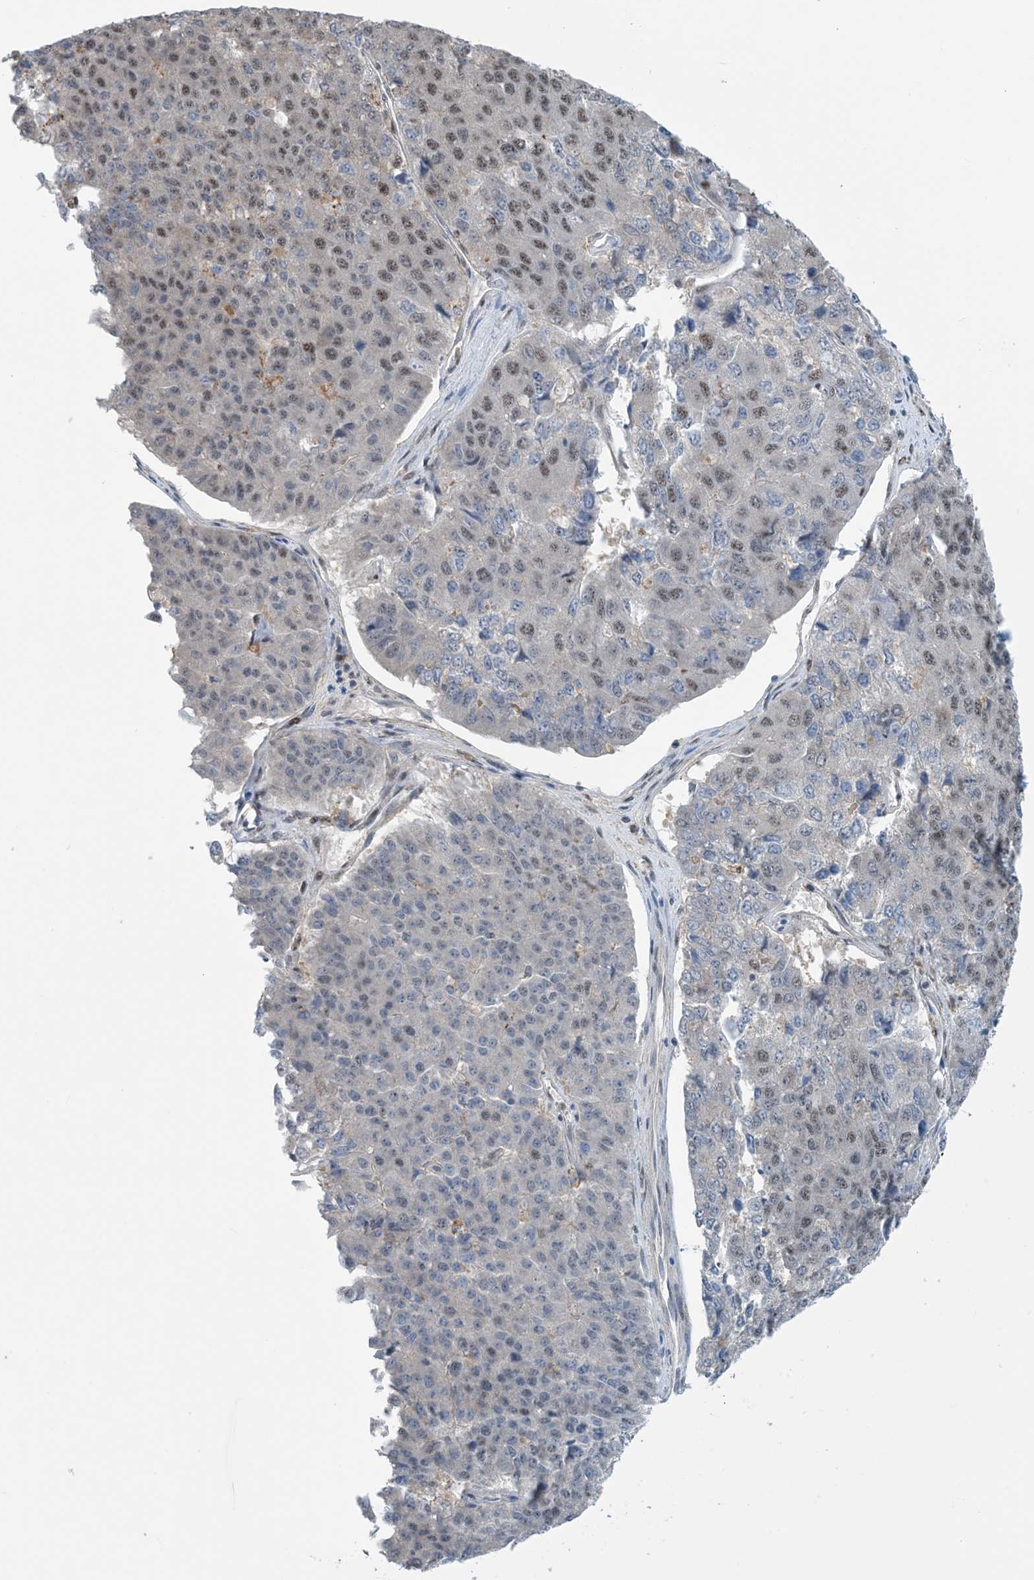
{"staining": {"intensity": "moderate", "quantity": "<25%", "location": "nuclear"}, "tissue": "pancreatic cancer", "cell_type": "Tumor cells", "image_type": "cancer", "snomed": [{"axis": "morphology", "description": "Adenocarcinoma, NOS"}, {"axis": "topography", "description": "Pancreas"}], "caption": "Immunohistochemistry (IHC) micrograph of human pancreatic cancer (adenocarcinoma) stained for a protein (brown), which exhibits low levels of moderate nuclear expression in approximately <25% of tumor cells.", "gene": "HEMK1", "patient": {"sex": "male", "age": 50}}